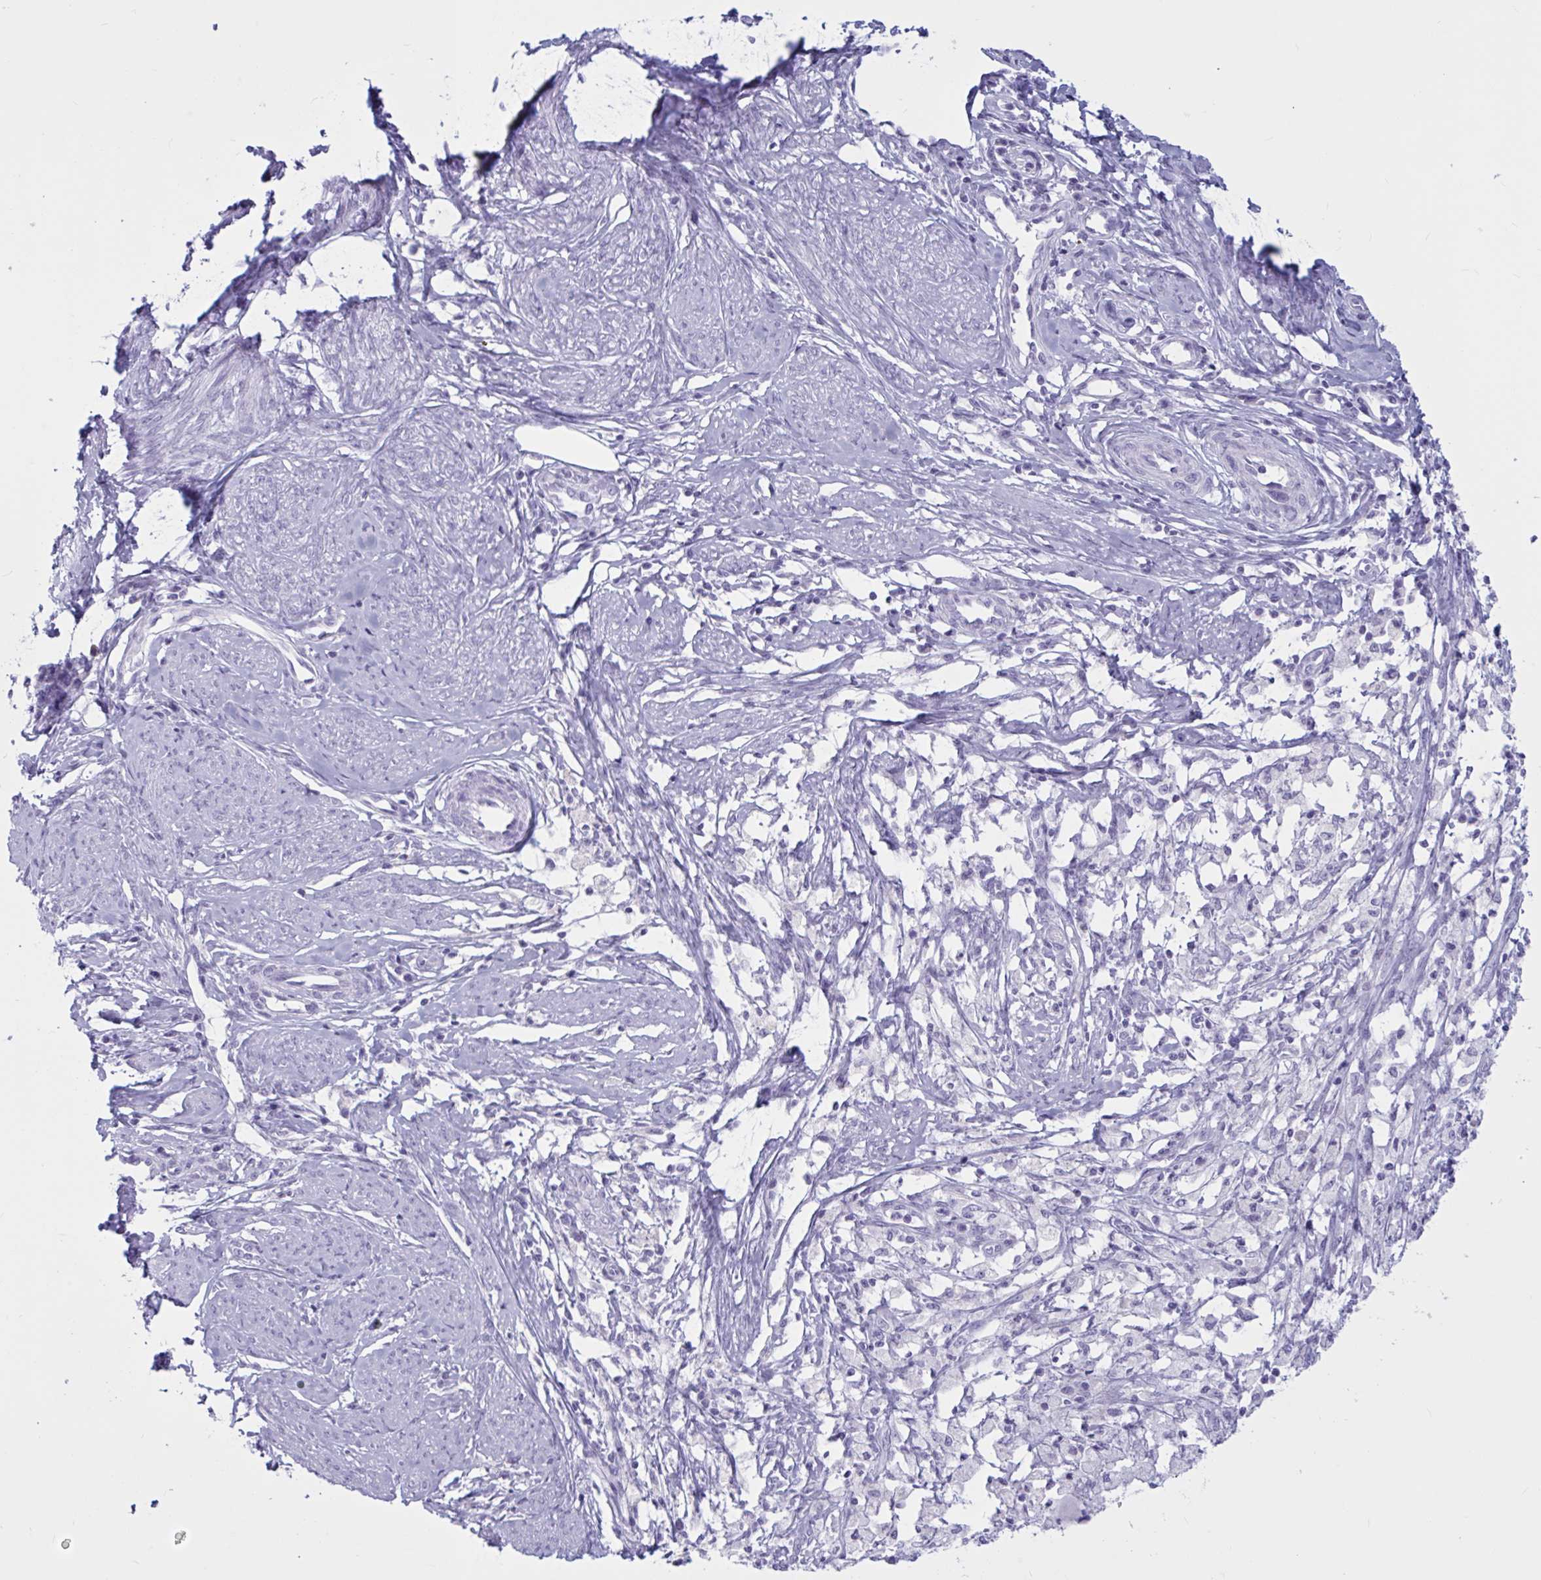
{"staining": {"intensity": "negative", "quantity": "none", "location": "none"}, "tissue": "cervical cancer", "cell_type": "Tumor cells", "image_type": "cancer", "snomed": [{"axis": "morphology", "description": "Adenocarcinoma, NOS"}, {"axis": "topography", "description": "Cervix"}], "caption": "DAB (3,3'-diaminobenzidine) immunohistochemical staining of adenocarcinoma (cervical) exhibits no significant positivity in tumor cells. (Immunohistochemistry (ihc), brightfield microscopy, high magnification).", "gene": "BBS10", "patient": {"sex": "female", "age": 36}}